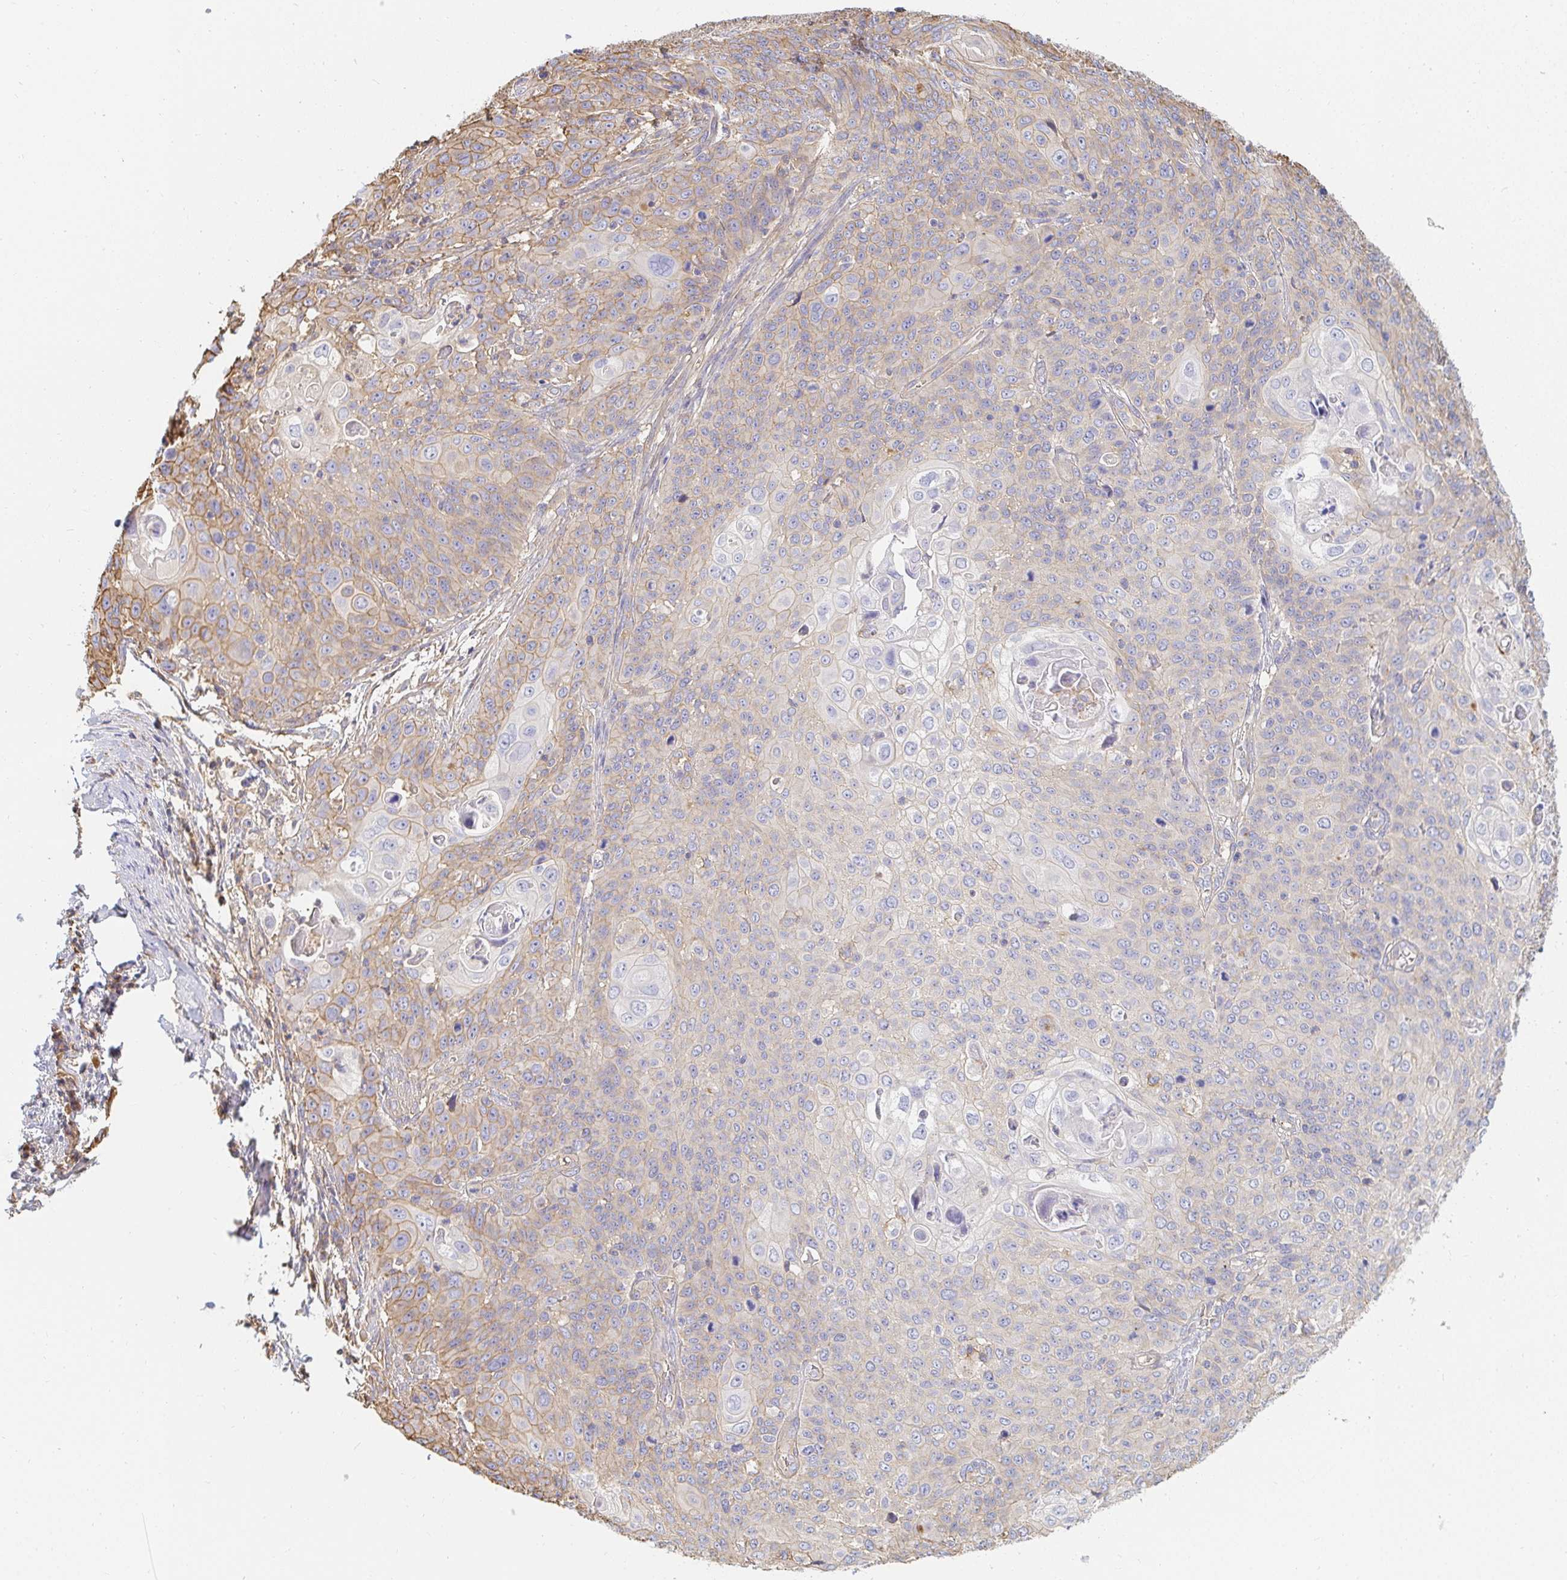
{"staining": {"intensity": "weak", "quantity": "<25%", "location": "cytoplasmic/membranous"}, "tissue": "cervical cancer", "cell_type": "Tumor cells", "image_type": "cancer", "snomed": [{"axis": "morphology", "description": "Squamous cell carcinoma, NOS"}, {"axis": "topography", "description": "Cervix"}], "caption": "Immunohistochemistry of human cervical squamous cell carcinoma shows no staining in tumor cells. (DAB immunohistochemistry (IHC) visualized using brightfield microscopy, high magnification).", "gene": "TSPAN19", "patient": {"sex": "female", "age": 65}}